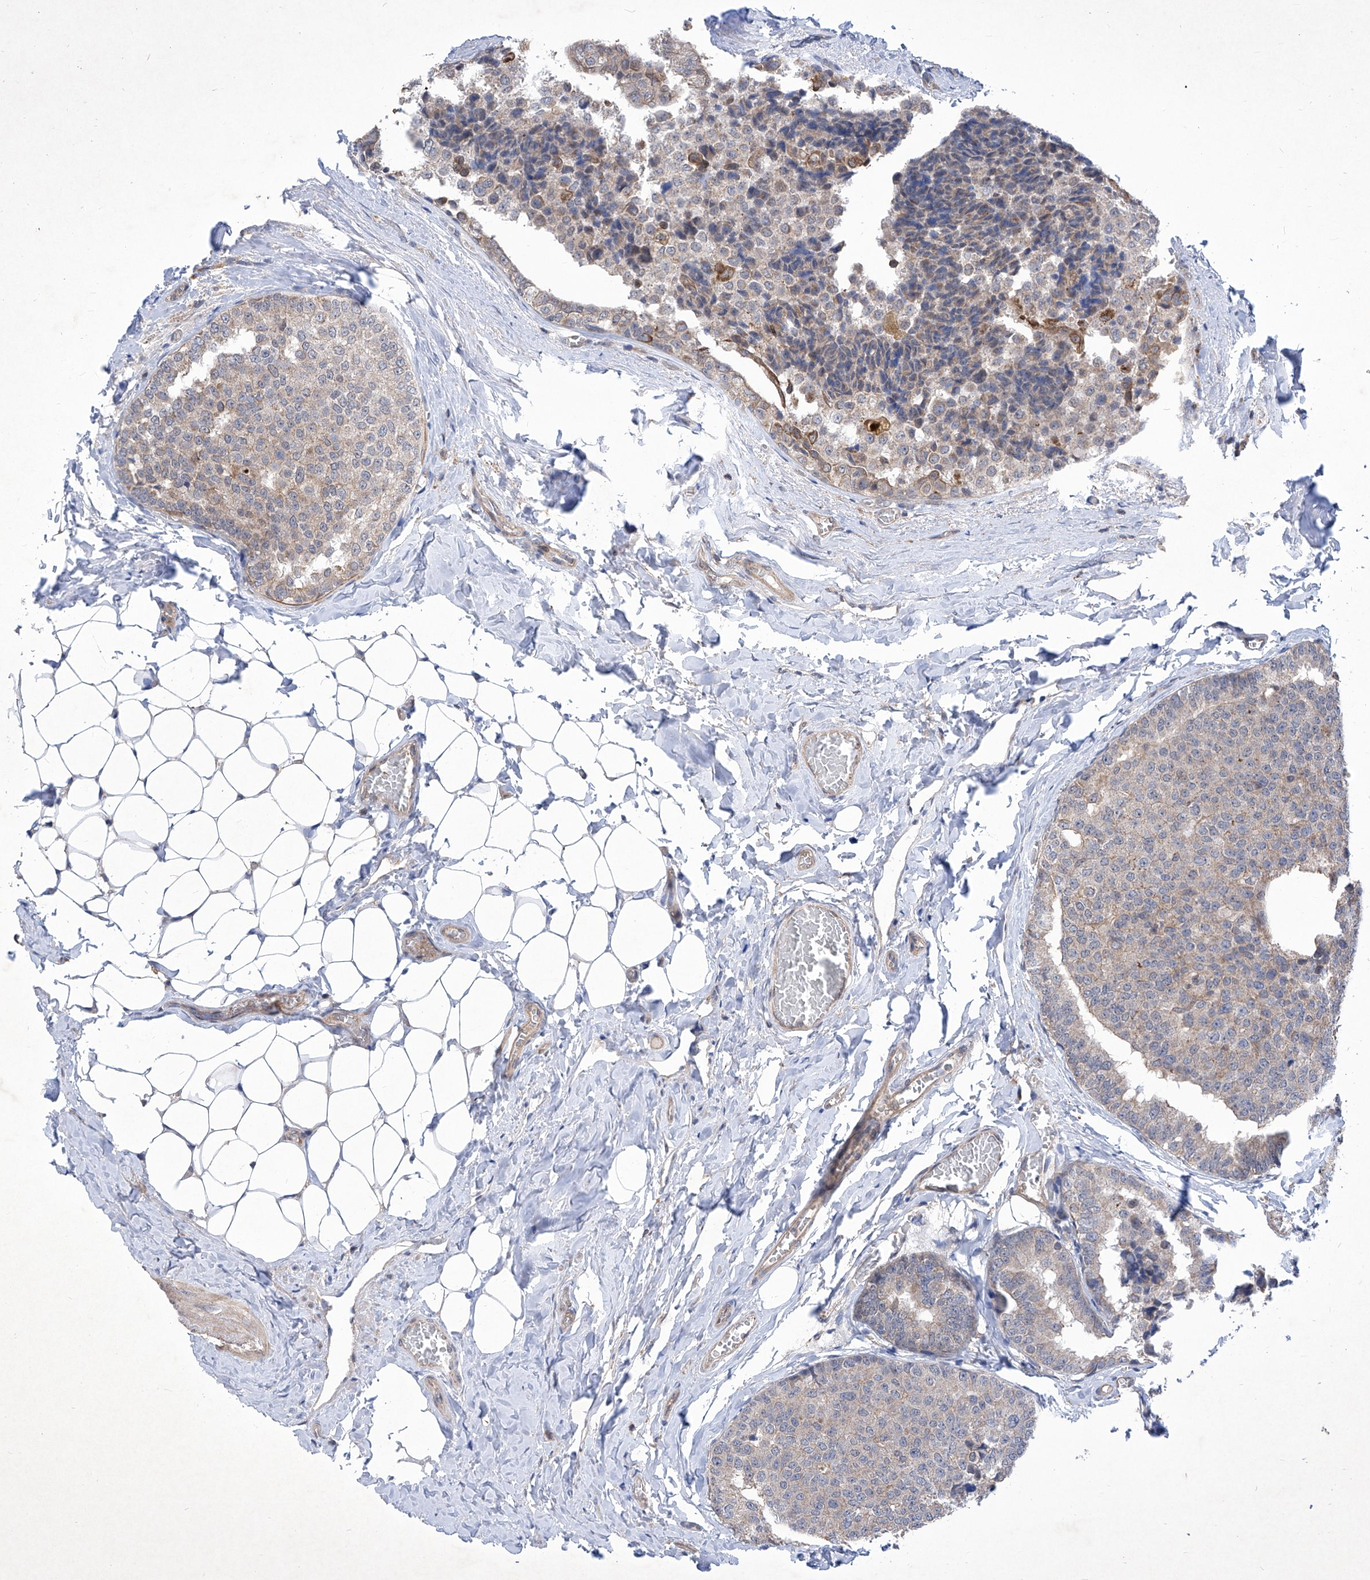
{"staining": {"intensity": "moderate", "quantity": "<25%", "location": "cytoplasmic/membranous"}, "tissue": "breast cancer", "cell_type": "Tumor cells", "image_type": "cancer", "snomed": [{"axis": "morphology", "description": "Normal tissue, NOS"}, {"axis": "morphology", "description": "Duct carcinoma"}, {"axis": "topography", "description": "Breast"}], "caption": "A micrograph of infiltrating ductal carcinoma (breast) stained for a protein shows moderate cytoplasmic/membranous brown staining in tumor cells.", "gene": "KIFC2", "patient": {"sex": "female", "age": 43}}